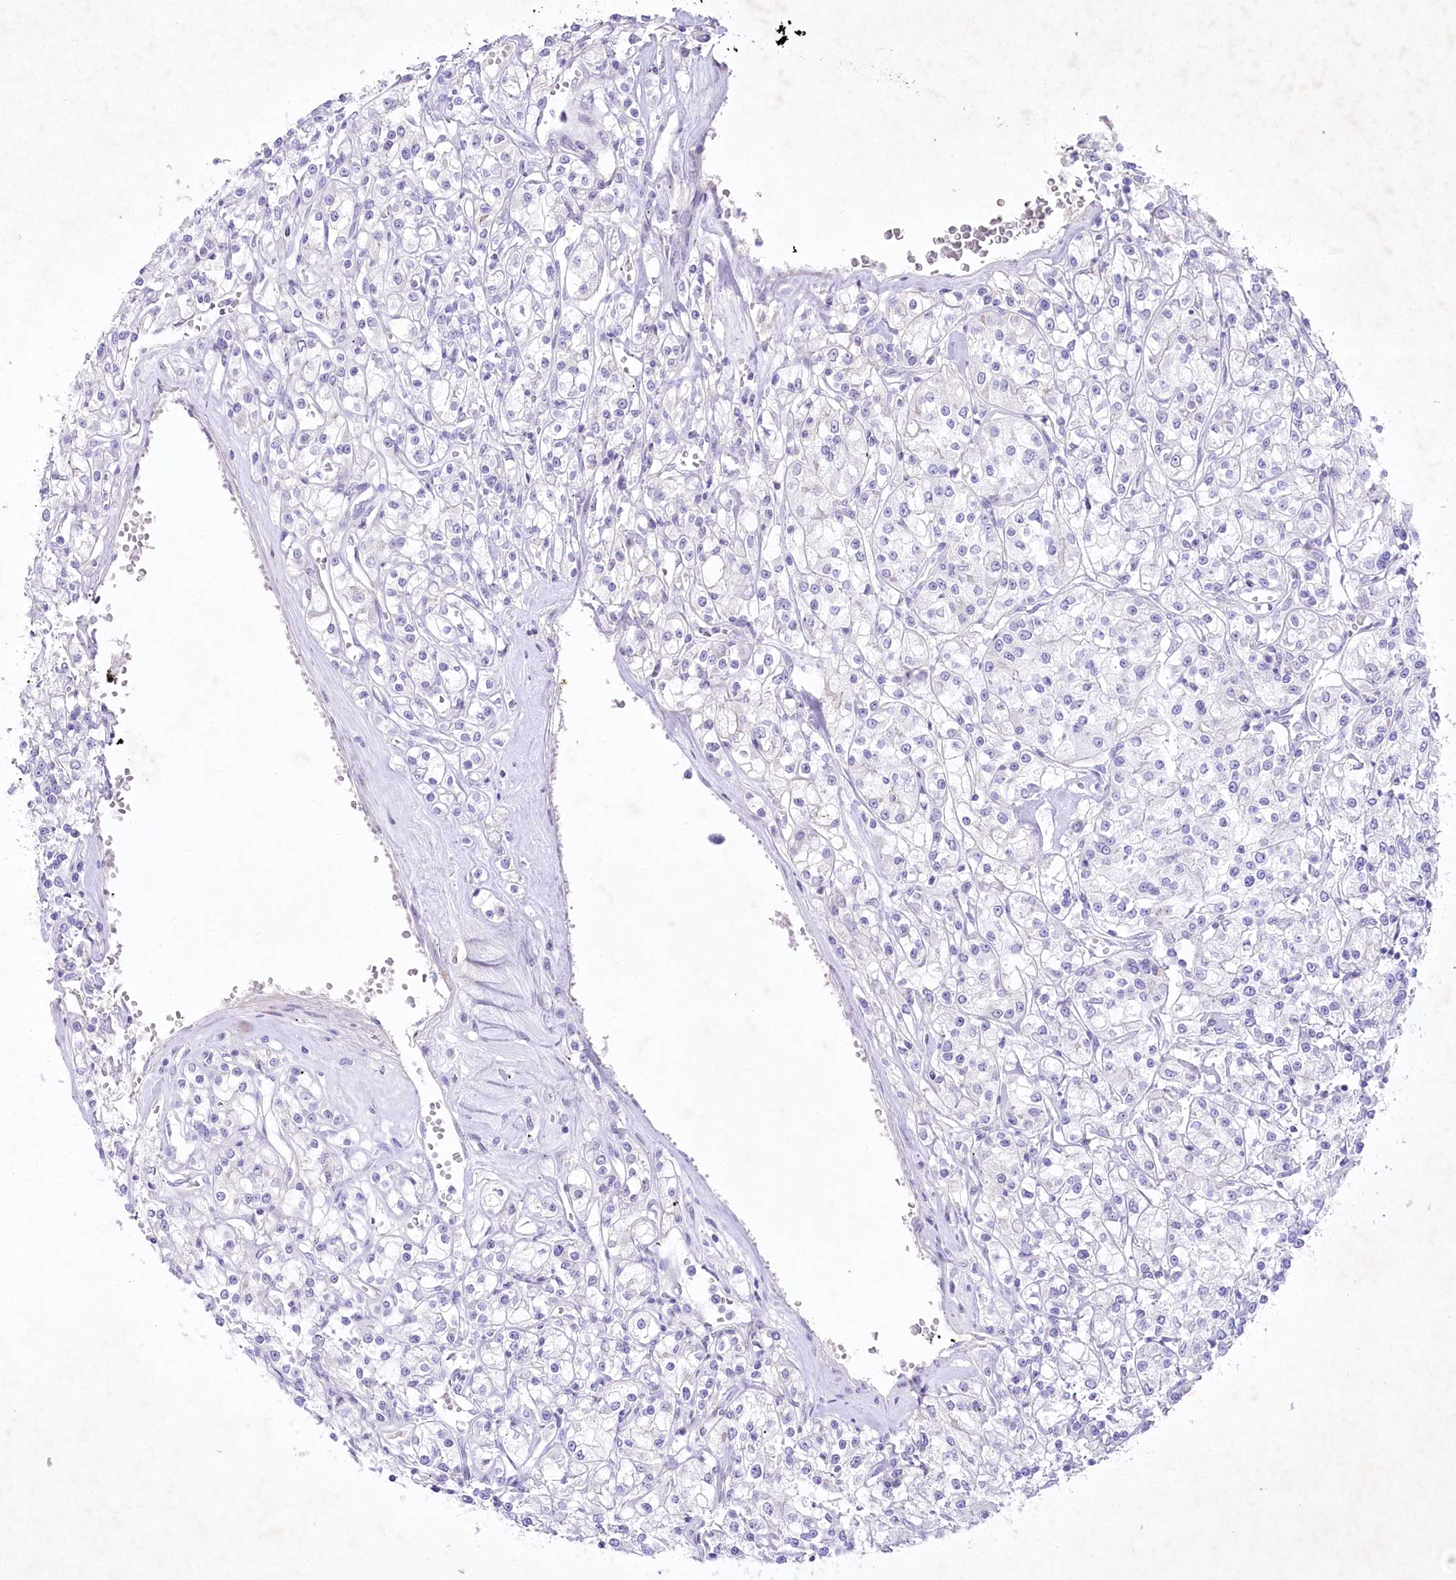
{"staining": {"intensity": "negative", "quantity": "none", "location": "none"}, "tissue": "renal cancer", "cell_type": "Tumor cells", "image_type": "cancer", "snomed": [{"axis": "morphology", "description": "Adenocarcinoma, NOS"}, {"axis": "topography", "description": "Kidney"}], "caption": "Tumor cells are negative for protein expression in human renal adenocarcinoma.", "gene": "MYOZ1", "patient": {"sex": "female", "age": 59}}